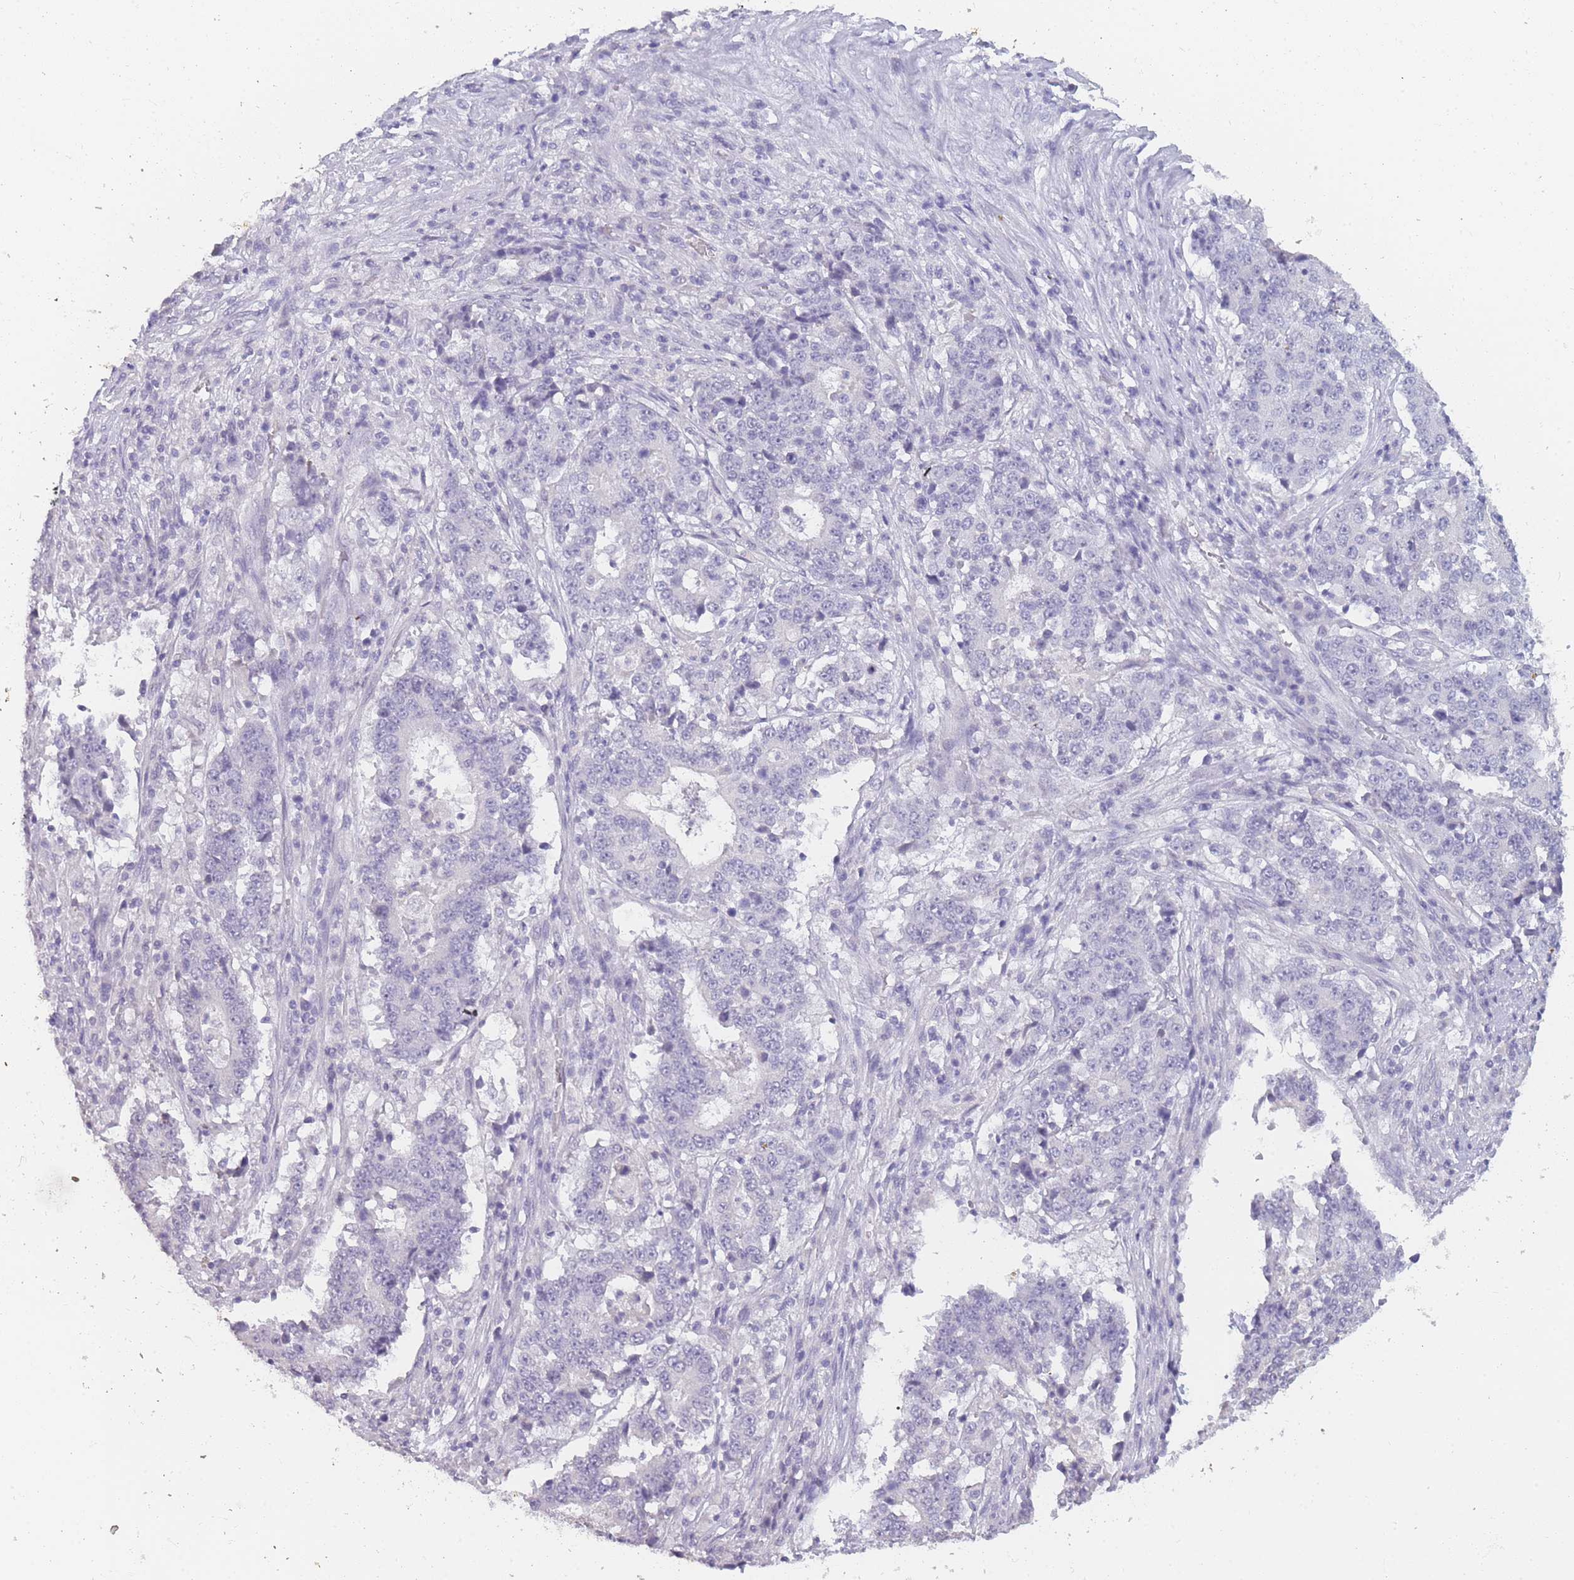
{"staining": {"intensity": "negative", "quantity": "none", "location": "none"}, "tissue": "stomach cancer", "cell_type": "Tumor cells", "image_type": "cancer", "snomed": [{"axis": "morphology", "description": "Adenocarcinoma, NOS"}, {"axis": "topography", "description": "Stomach"}], "caption": "Tumor cells are negative for protein expression in human stomach adenocarcinoma. The staining was performed using DAB (3,3'-diaminobenzidine) to visualize the protein expression in brown, while the nuclei were stained in blue with hematoxylin (Magnification: 20x).", "gene": "INS", "patient": {"sex": "male", "age": 59}}